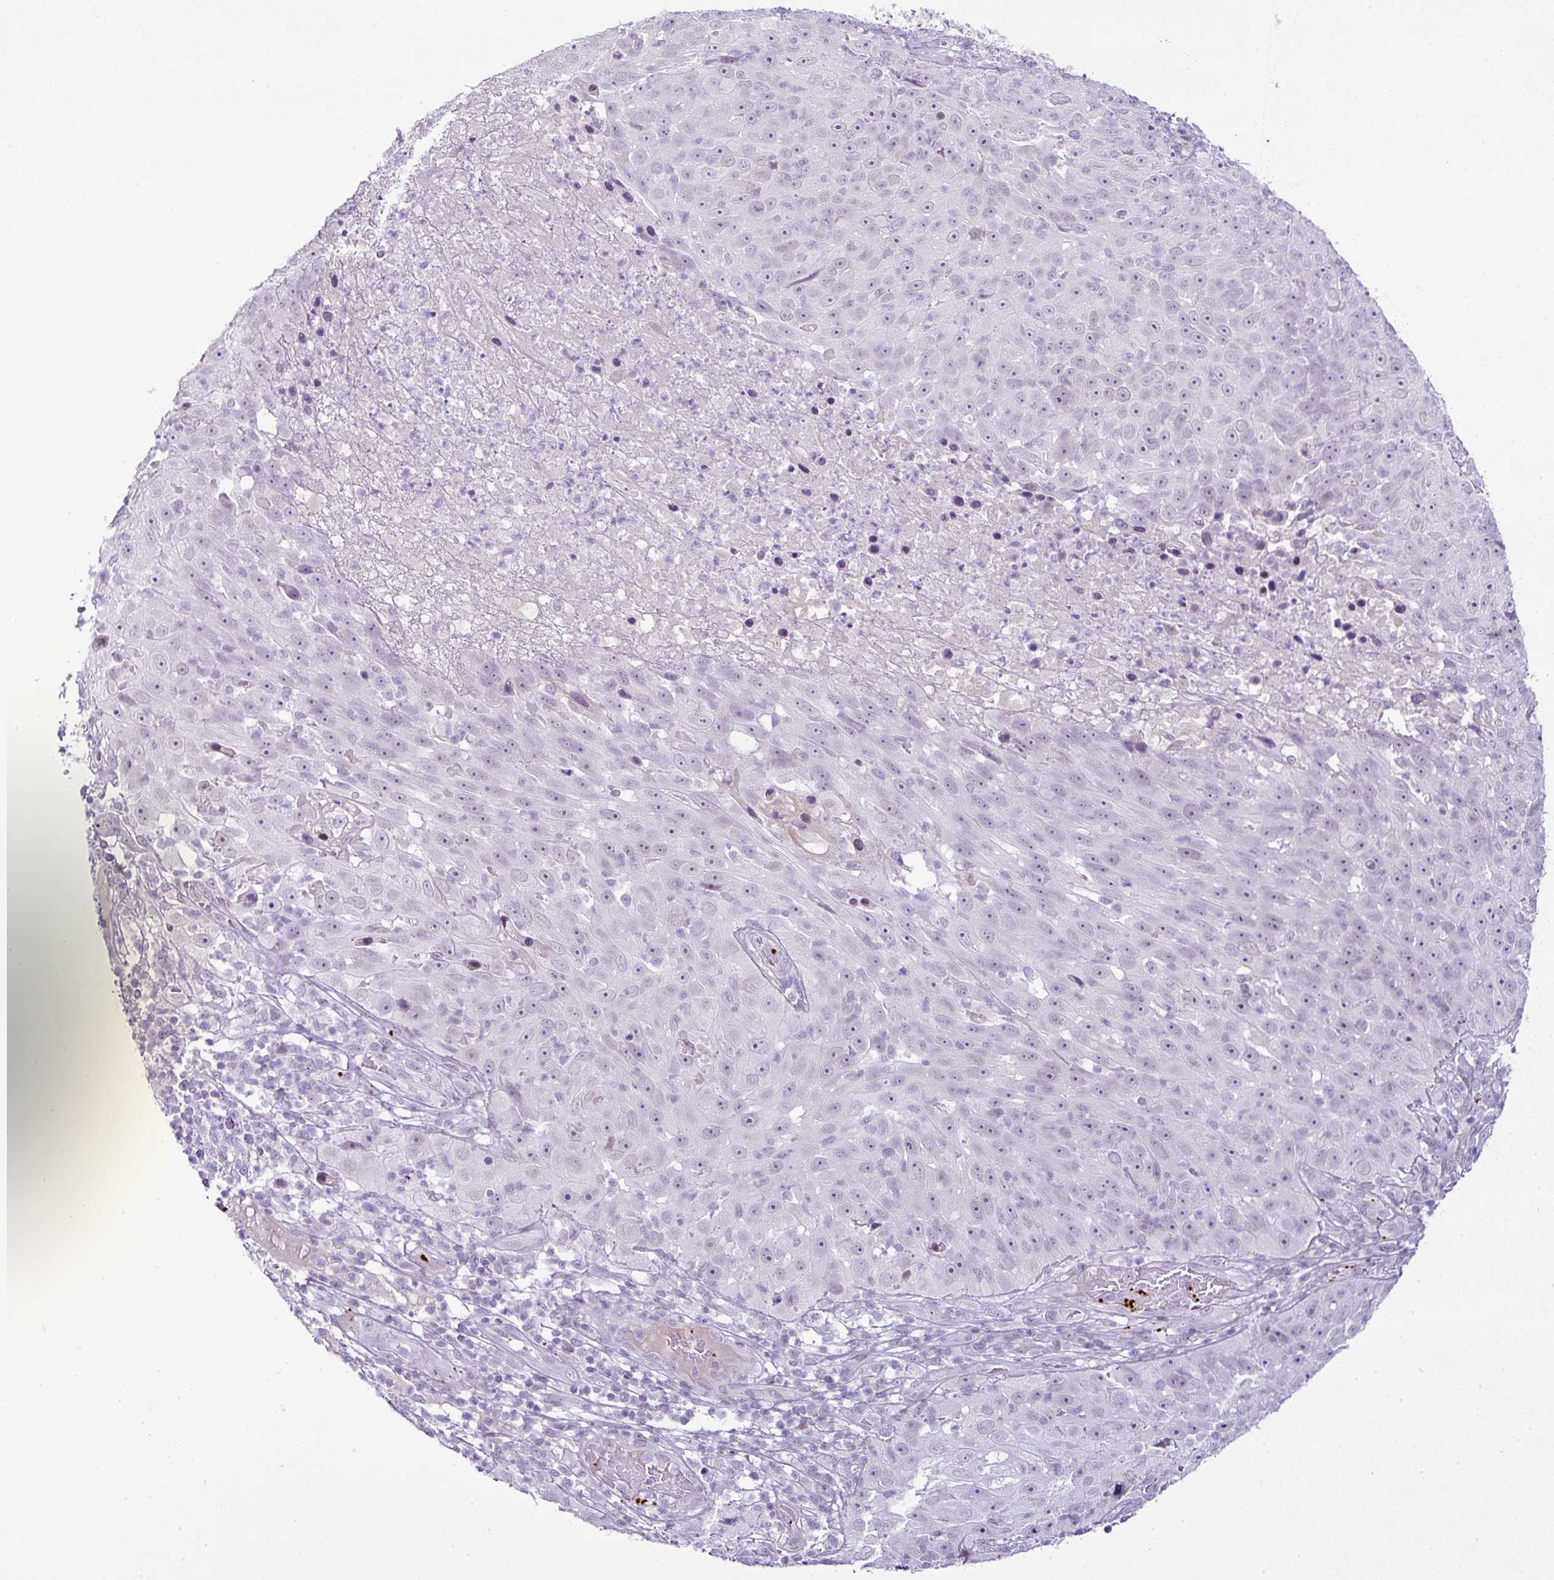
{"staining": {"intensity": "negative", "quantity": "none", "location": "none"}, "tissue": "skin cancer", "cell_type": "Tumor cells", "image_type": "cancer", "snomed": [{"axis": "morphology", "description": "Squamous cell carcinoma, NOS"}, {"axis": "topography", "description": "Skin"}], "caption": "A photomicrograph of skin cancer (squamous cell carcinoma) stained for a protein demonstrates no brown staining in tumor cells. Brightfield microscopy of IHC stained with DAB (brown) and hematoxylin (blue), captured at high magnification.", "gene": "CMTM5", "patient": {"sex": "female", "age": 87}}